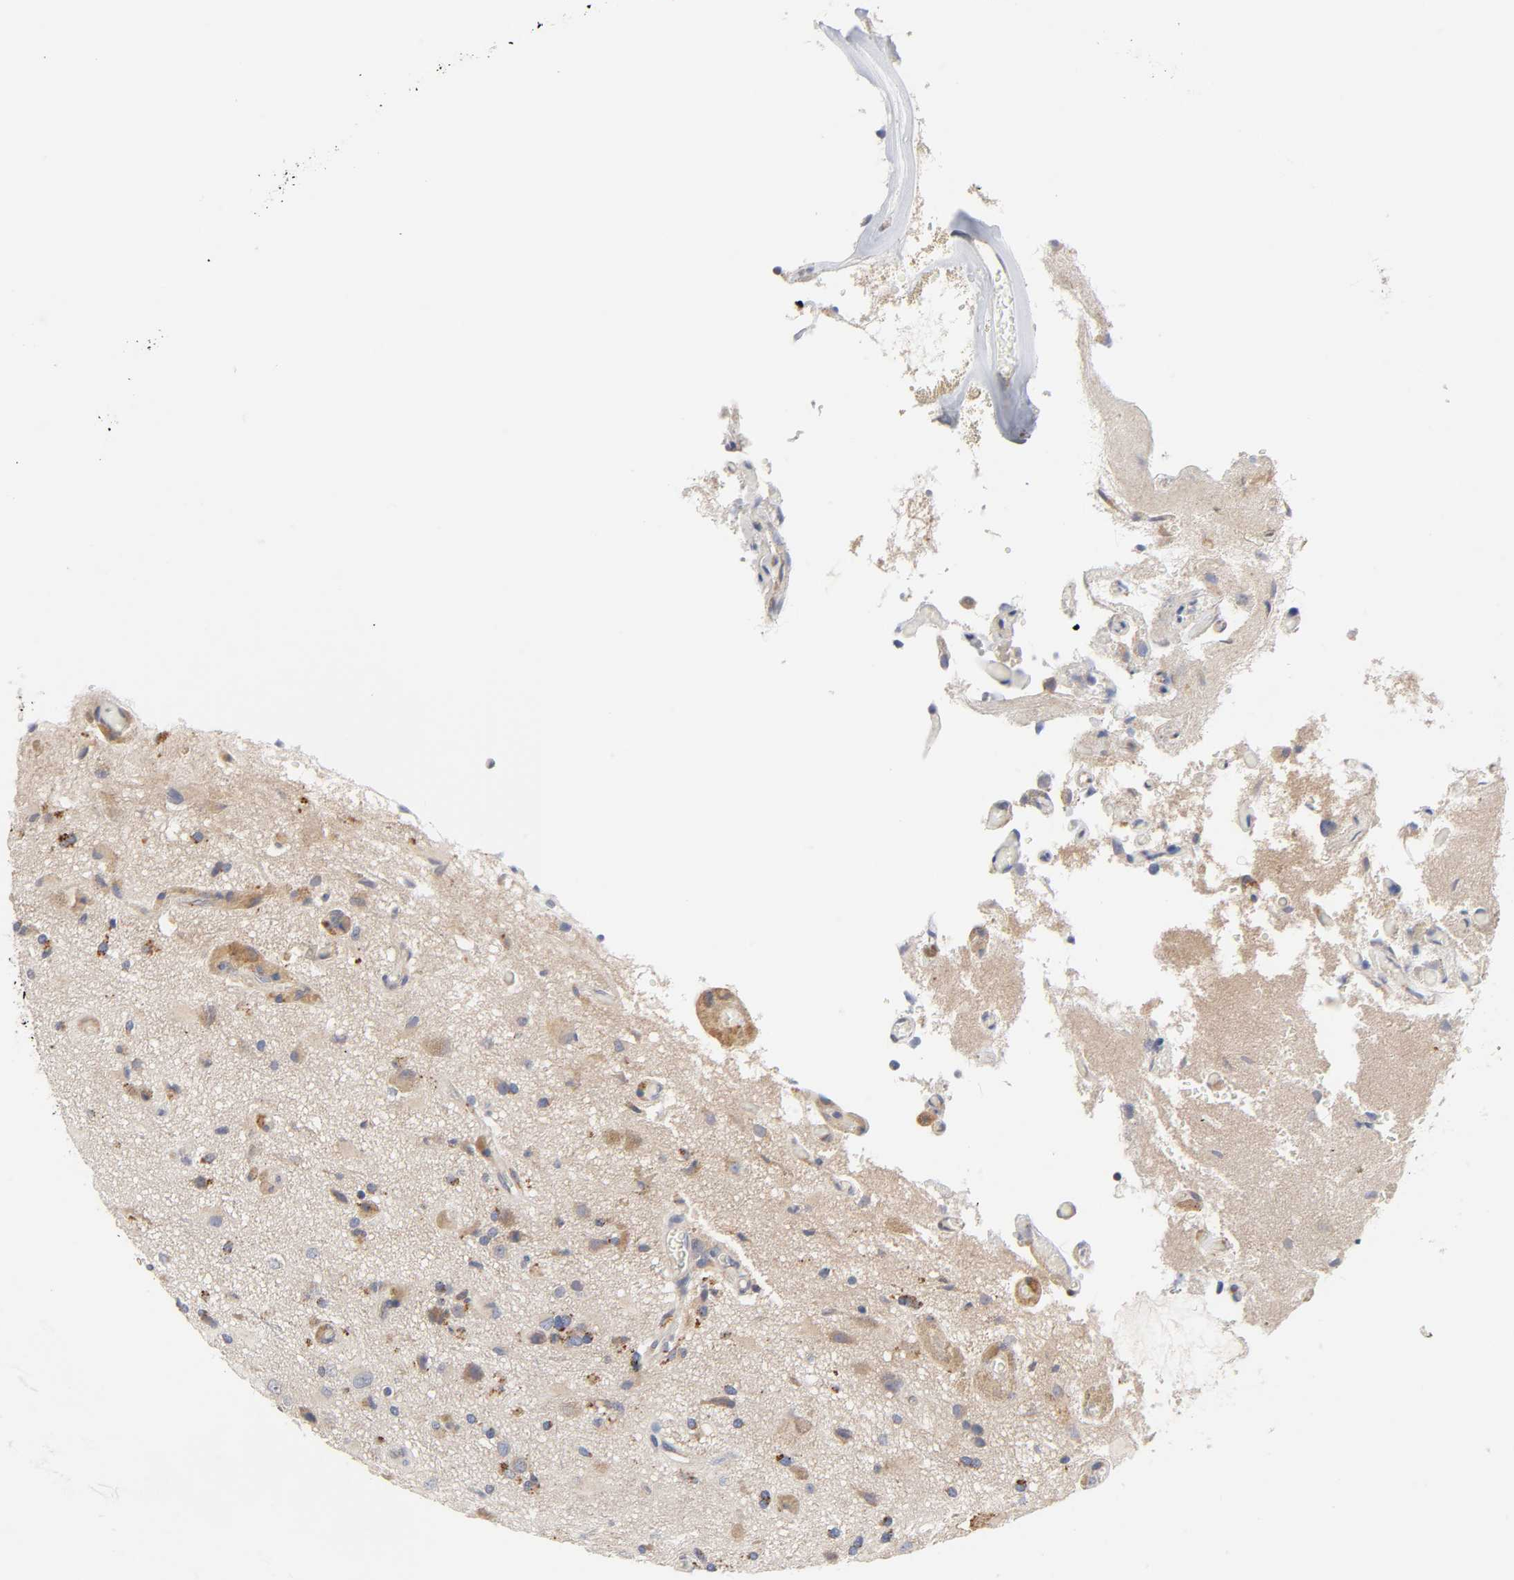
{"staining": {"intensity": "weak", "quantity": "25%-75%", "location": "cytoplasmic/membranous"}, "tissue": "glioma", "cell_type": "Tumor cells", "image_type": "cancer", "snomed": [{"axis": "morphology", "description": "Glioma, malignant, High grade"}, {"axis": "topography", "description": "Brain"}], "caption": "High-magnification brightfield microscopy of malignant glioma (high-grade) stained with DAB (3,3'-diaminobenzidine) (brown) and counterstained with hematoxylin (blue). tumor cells exhibit weak cytoplasmic/membranous staining is appreciated in about25%-75% of cells. Immunohistochemistry stains the protein in brown and the nuclei are stained blue.", "gene": "C17orf75", "patient": {"sex": "male", "age": 47}}